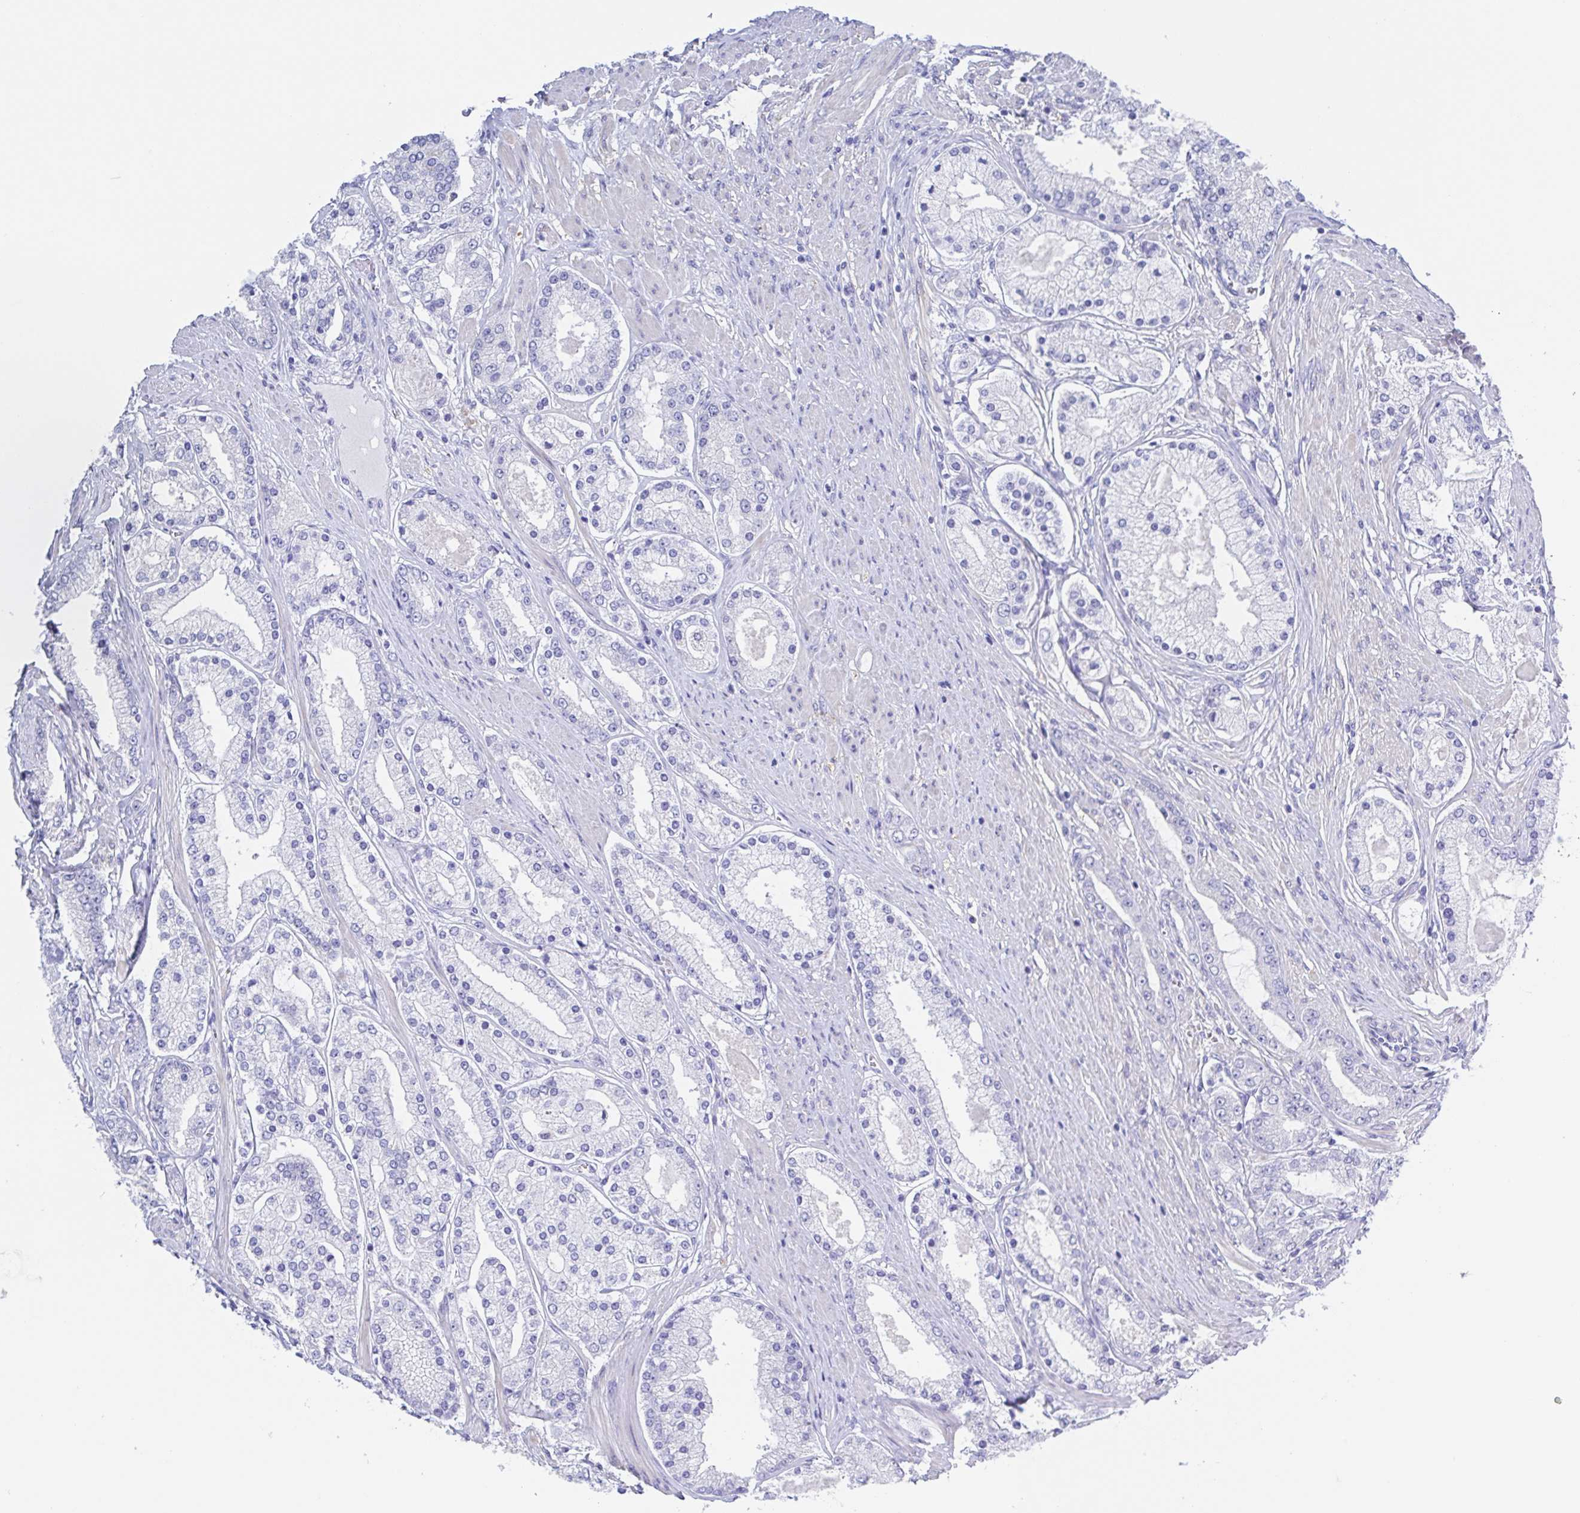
{"staining": {"intensity": "negative", "quantity": "none", "location": "none"}, "tissue": "prostate cancer", "cell_type": "Tumor cells", "image_type": "cancer", "snomed": [{"axis": "morphology", "description": "Adenocarcinoma, High grade"}, {"axis": "topography", "description": "Prostate"}], "caption": "Prostate adenocarcinoma (high-grade) was stained to show a protein in brown. There is no significant positivity in tumor cells. The staining was performed using DAB to visualize the protein expression in brown, while the nuclei were stained in blue with hematoxylin (Magnification: 20x).", "gene": "MUCL3", "patient": {"sex": "male", "age": 67}}